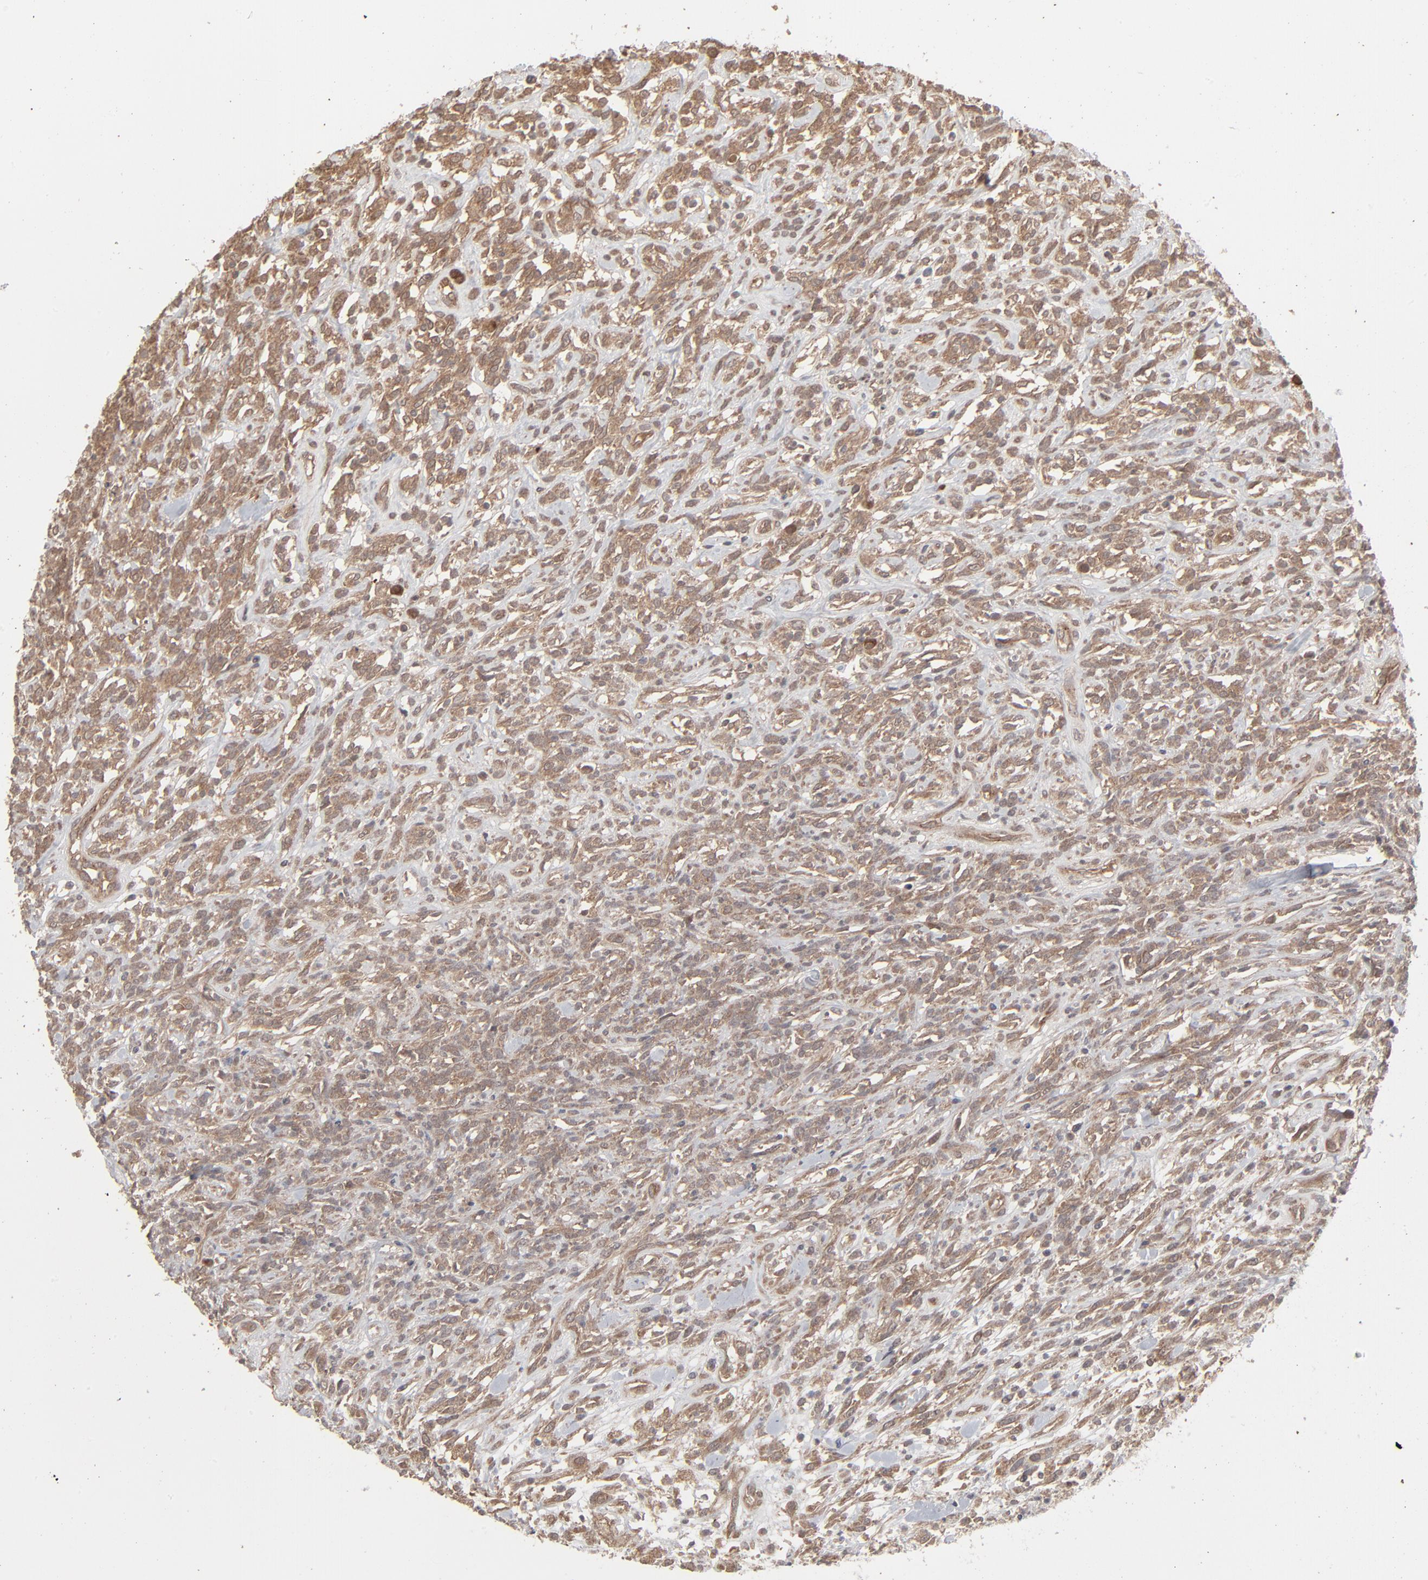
{"staining": {"intensity": "moderate", "quantity": ">75%", "location": "cytoplasmic/membranous"}, "tissue": "lymphoma", "cell_type": "Tumor cells", "image_type": "cancer", "snomed": [{"axis": "morphology", "description": "Malignant lymphoma, non-Hodgkin's type, High grade"}, {"axis": "topography", "description": "Lymph node"}], "caption": "Human lymphoma stained for a protein (brown) displays moderate cytoplasmic/membranous positive expression in approximately >75% of tumor cells.", "gene": "SCFD1", "patient": {"sex": "female", "age": 73}}